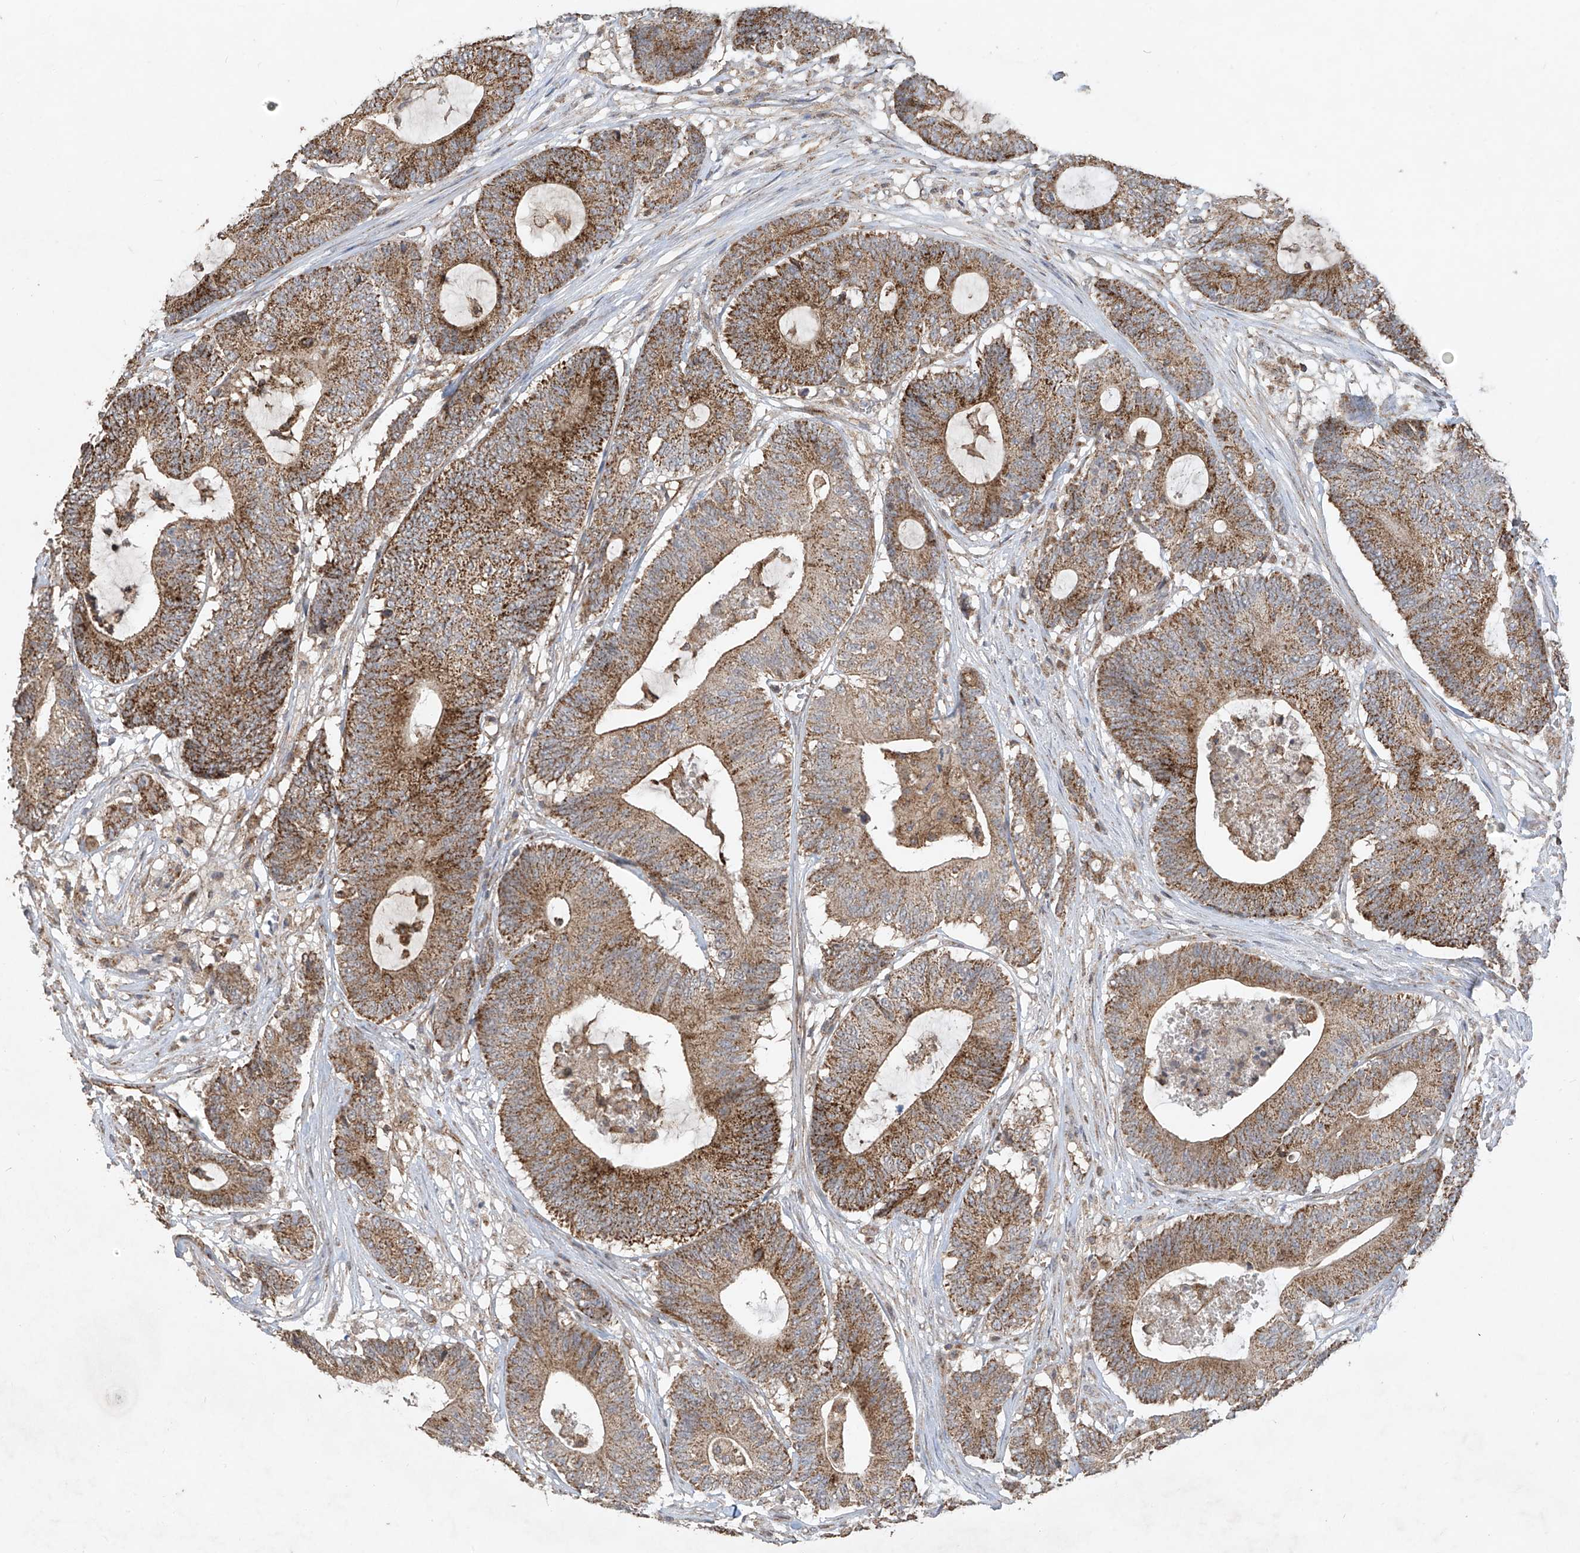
{"staining": {"intensity": "moderate", "quantity": ">75%", "location": "cytoplasmic/membranous"}, "tissue": "colorectal cancer", "cell_type": "Tumor cells", "image_type": "cancer", "snomed": [{"axis": "morphology", "description": "Adenocarcinoma, NOS"}, {"axis": "topography", "description": "Colon"}], "caption": "A histopathology image showing moderate cytoplasmic/membranous positivity in about >75% of tumor cells in colorectal cancer (adenocarcinoma), as visualized by brown immunohistochemical staining.", "gene": "UQCC1", "patient": {"sex": "female", "age": 84}}